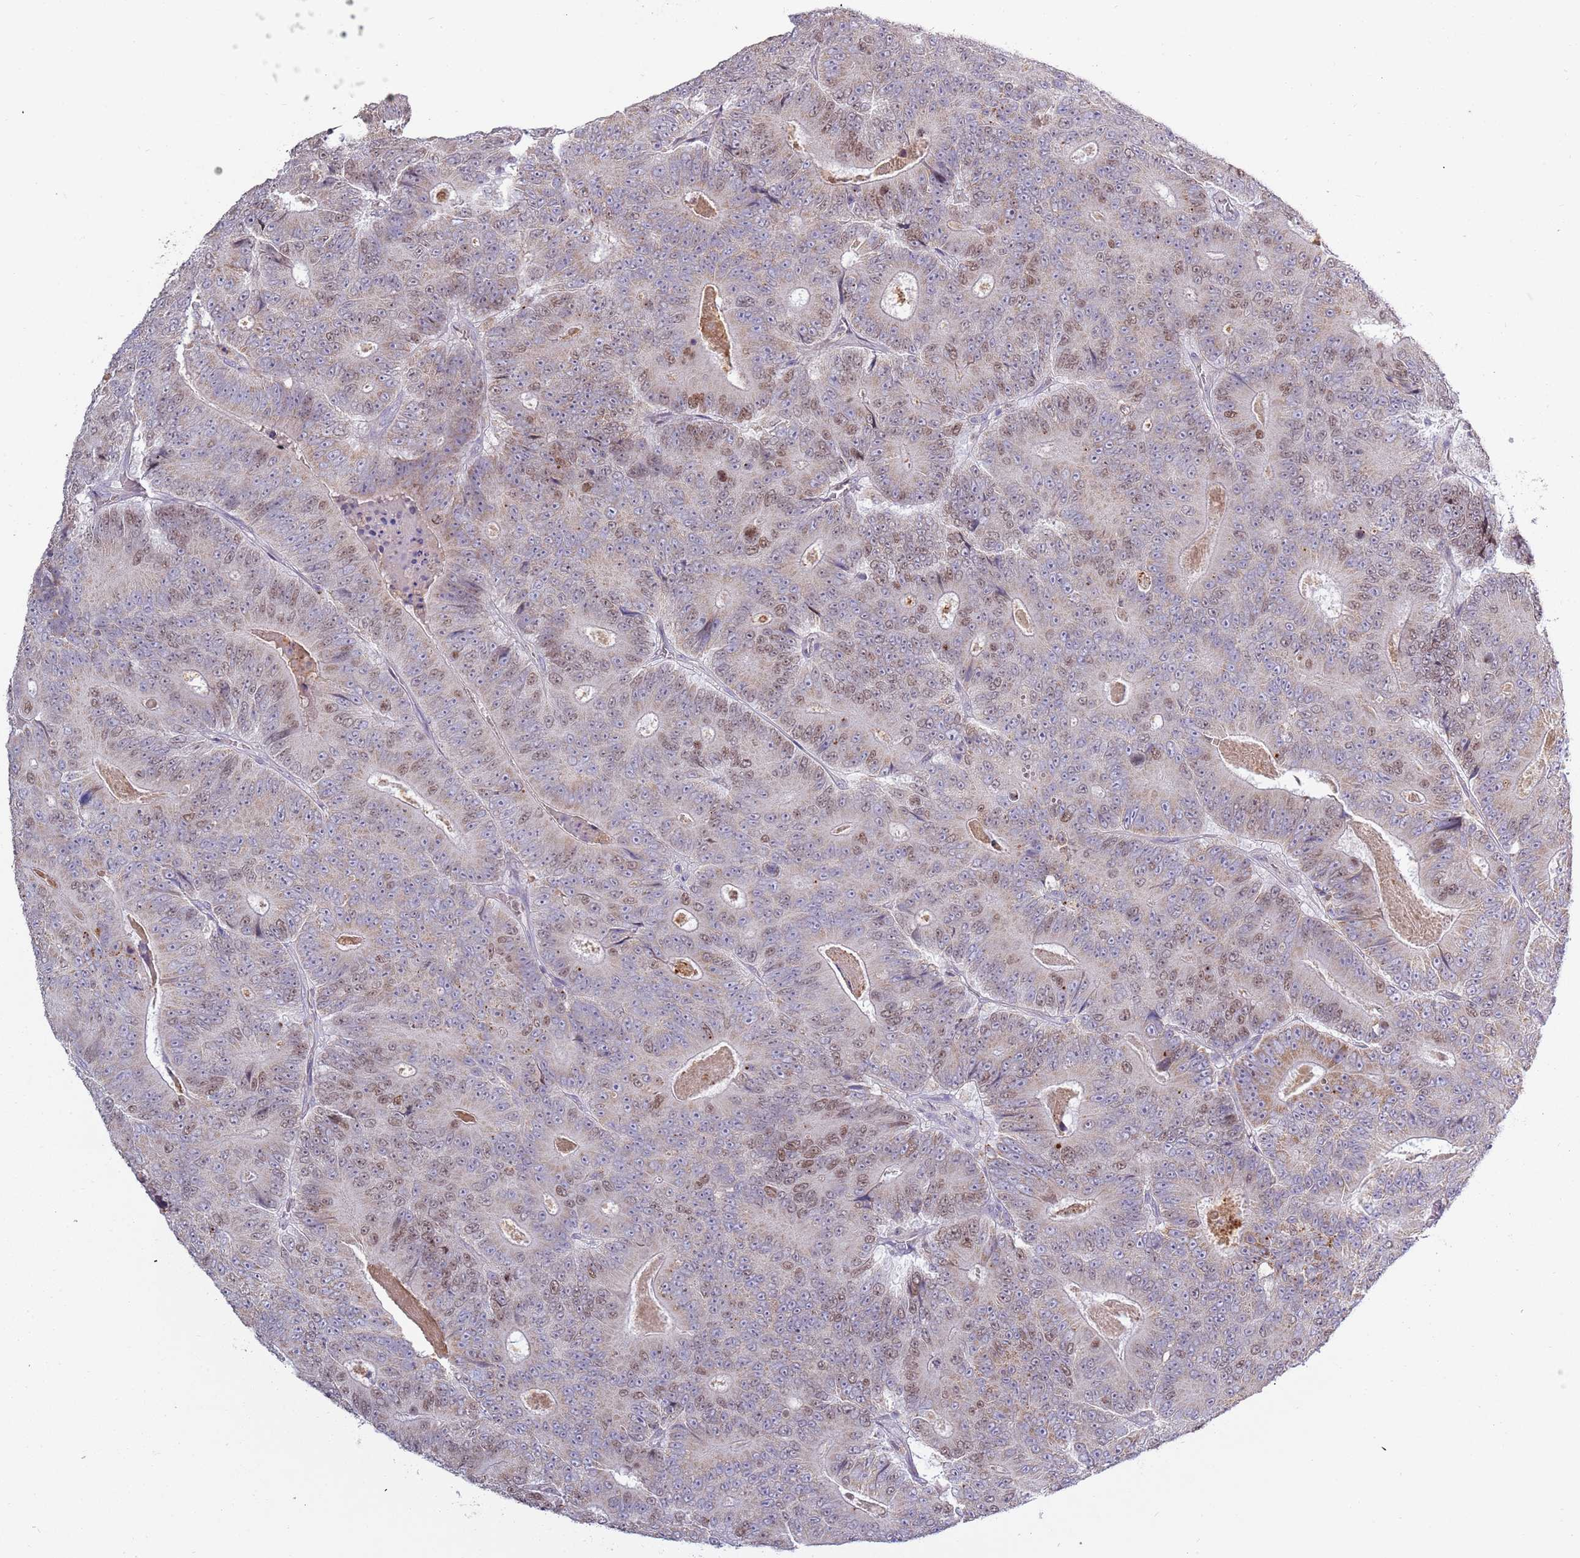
{"staining": {"intensity": "moderate", "quantity": "25%-75%", "location": "nuclear"}, "tissue": "colorectal cancer", "cell_type": "Tumor cells", "image_type": "cancer", "snomed": [{"axis": "morphology", "description": "Adenocarcinoma, NOS"}, {"axis": "topography", "description": "Colon"}], "caption": "Immunohistochemical staining of human colorectal cancer (adenocarcinoma) exhibits medium levels of moderate nuclear staining in approximately 25%-75% of tumor cells. The staining was performed using DAB, with brown indicating positive protein expression. Nuclei are stained blue with hematoxylin.", "gene": "SYS1", "patient": {"sex": "male", "age": 83}}